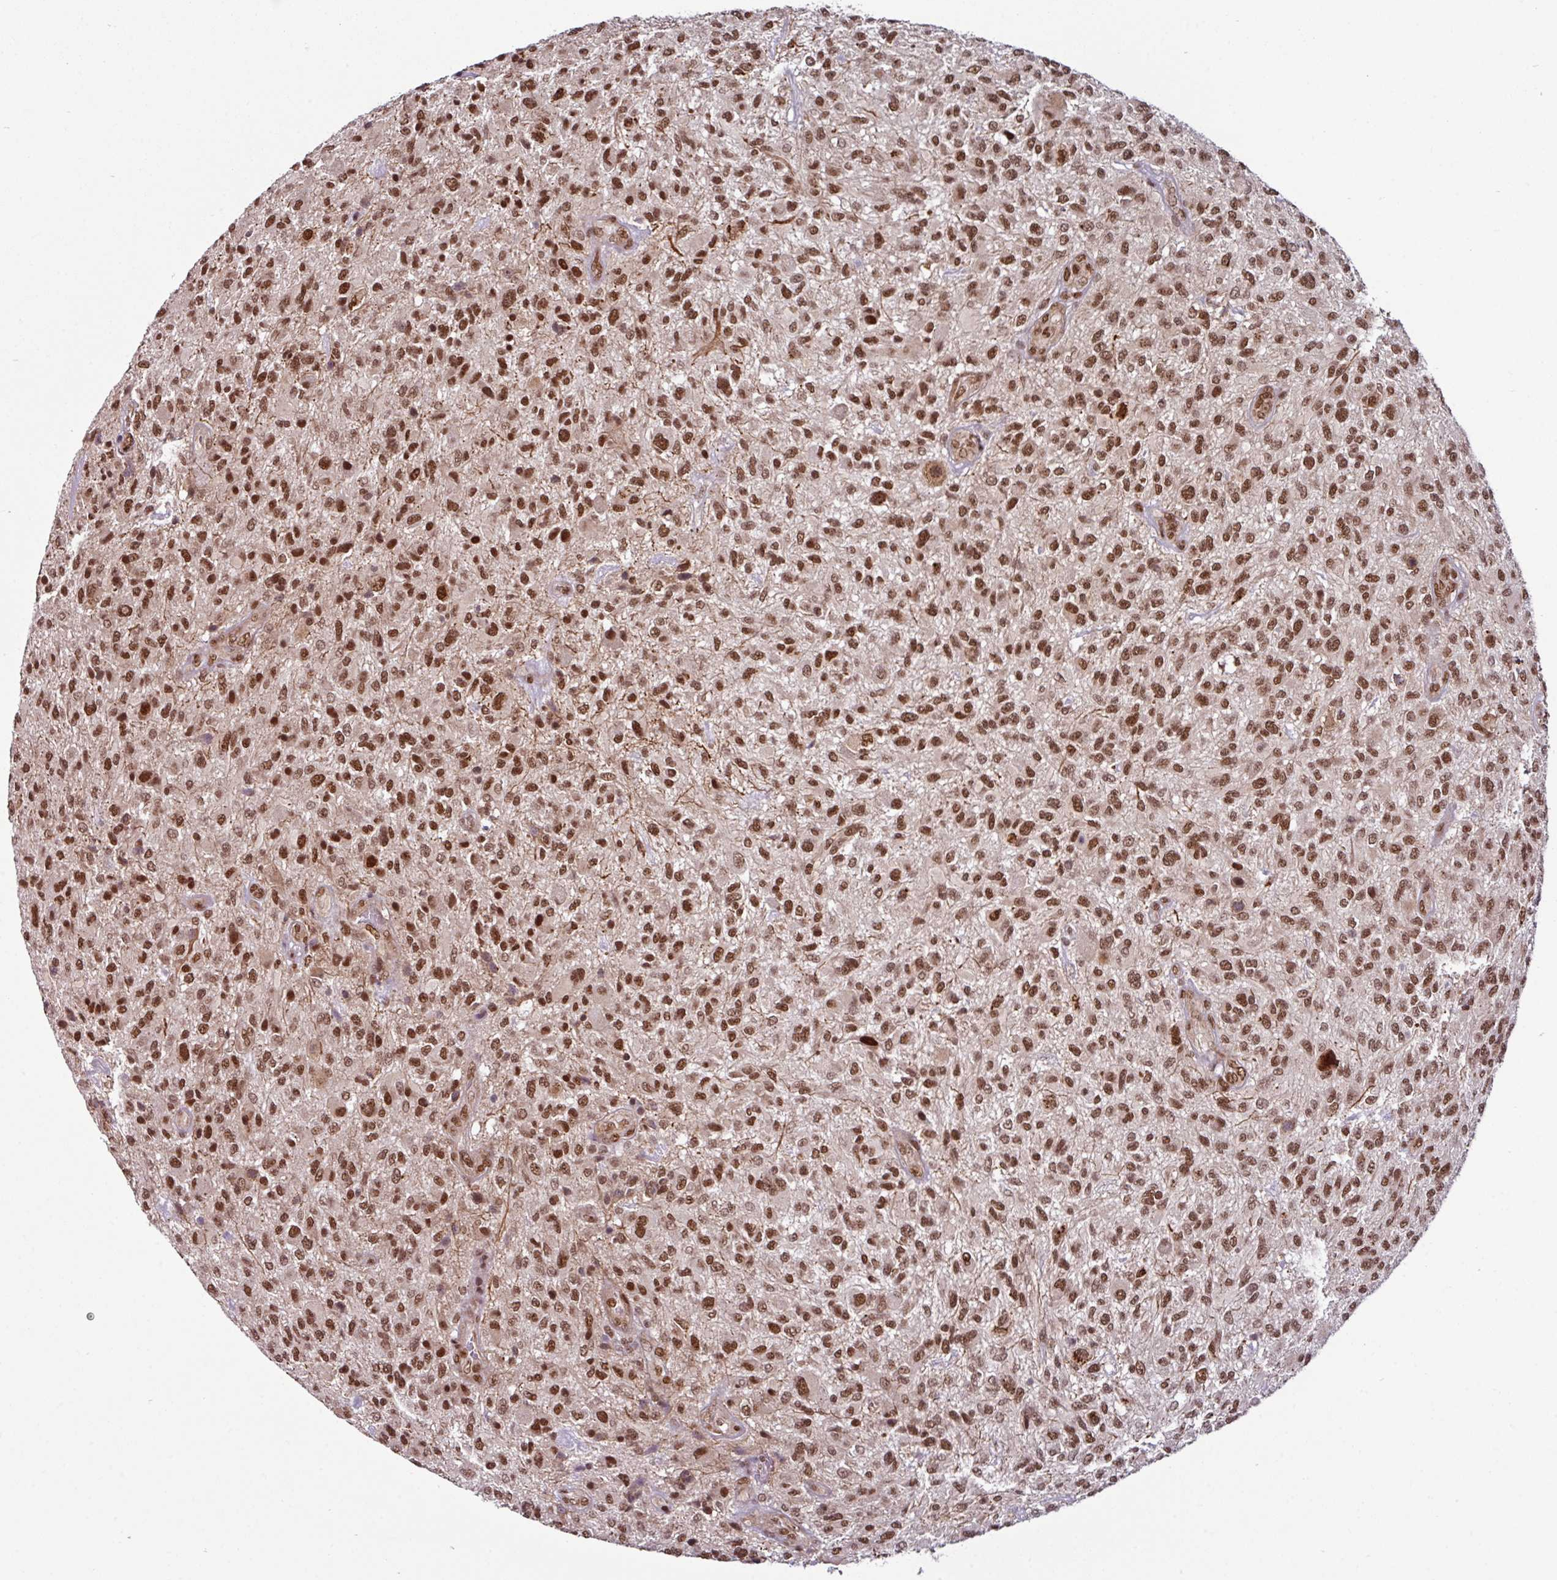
{"staining": {"intensity": "strong", "quantity": ">75%", "location": "nuclear"}, "tissue": "glioma", "cell_type": "Tumor cells", "image_type": "cancer", "snomed": [{"axis": "morphology", "description": "Glioma, malignant, High grade"}, {"axis": "topography", "description": "Brain"}], "caption": "Immunohistochemistry (IHC) (DAB (3,3'-diaminobenzidine)) staining of human malignant glioma (high-grade) exhibits strong nuclear protein positivity in approximately >75% of tumor cells. The staining was performed using DAB (3,3'-diaminobenzidine), with brown indicating positive protein expression. Nuclei are stained blue with hematoxylin.", "gene": "MORF4L2", "patient": {"sex": "male", "age": 47}}